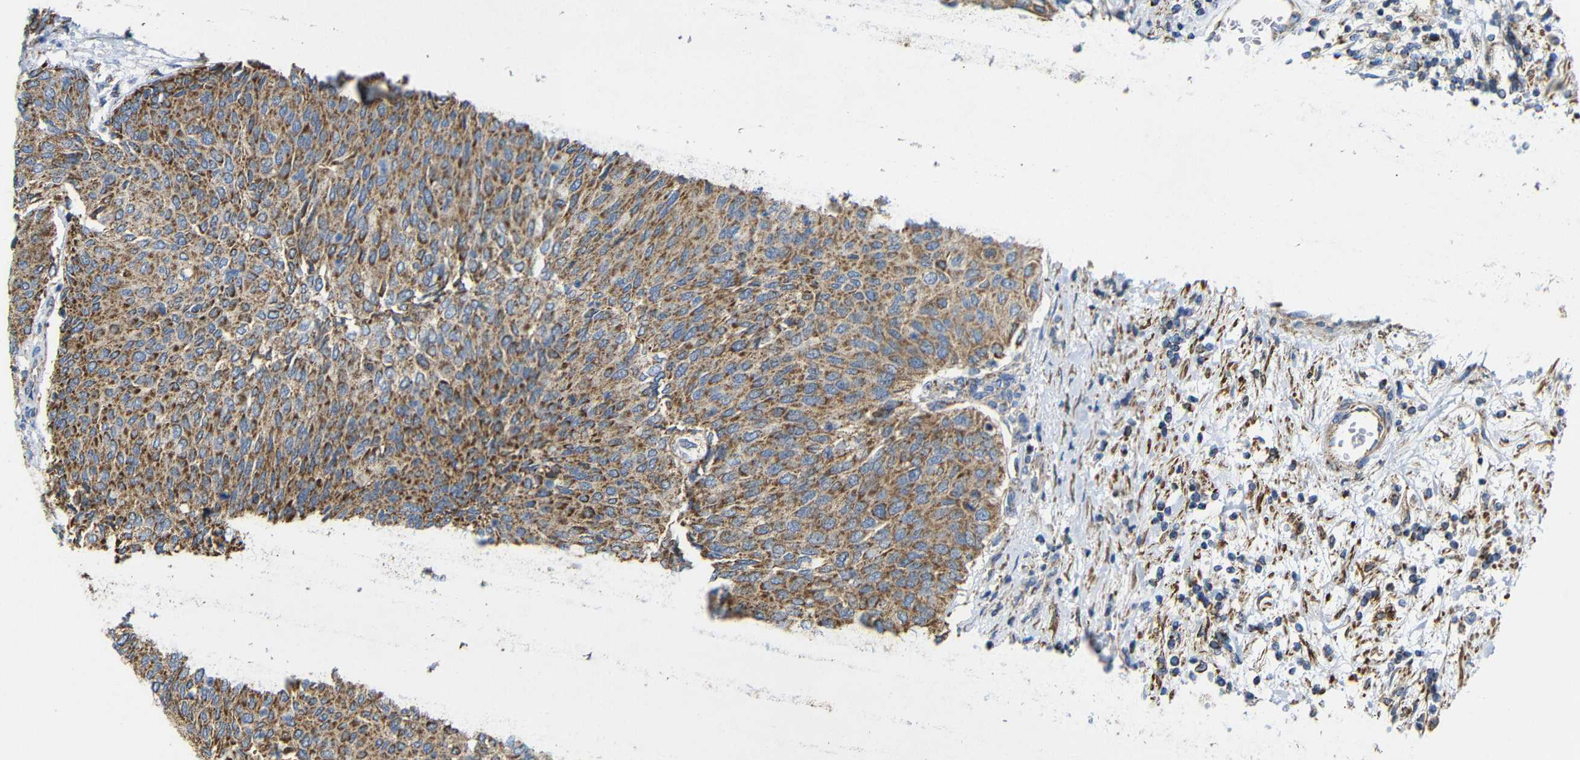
{"staining": {"intensity": "strong", "quantity": ">75%", "location": "cytoplasmic/membranous"}, "tissue": "urothelial cancer", "cell_type": "Tumor cells", "image_type": "cancer", "snomed": [{"axis": "morphology", "description": "Urothelial carcinoma, Low grade"}, {"axis": "topography", "description": "Urinary bladder"}], "caption": "A brown stain shows strong cytoplasmic/membranous positivity of a protein in urothelial cancer tumor cells.", "gene": "FAM171B", "patient": {"sex": "female", "age": 79}}